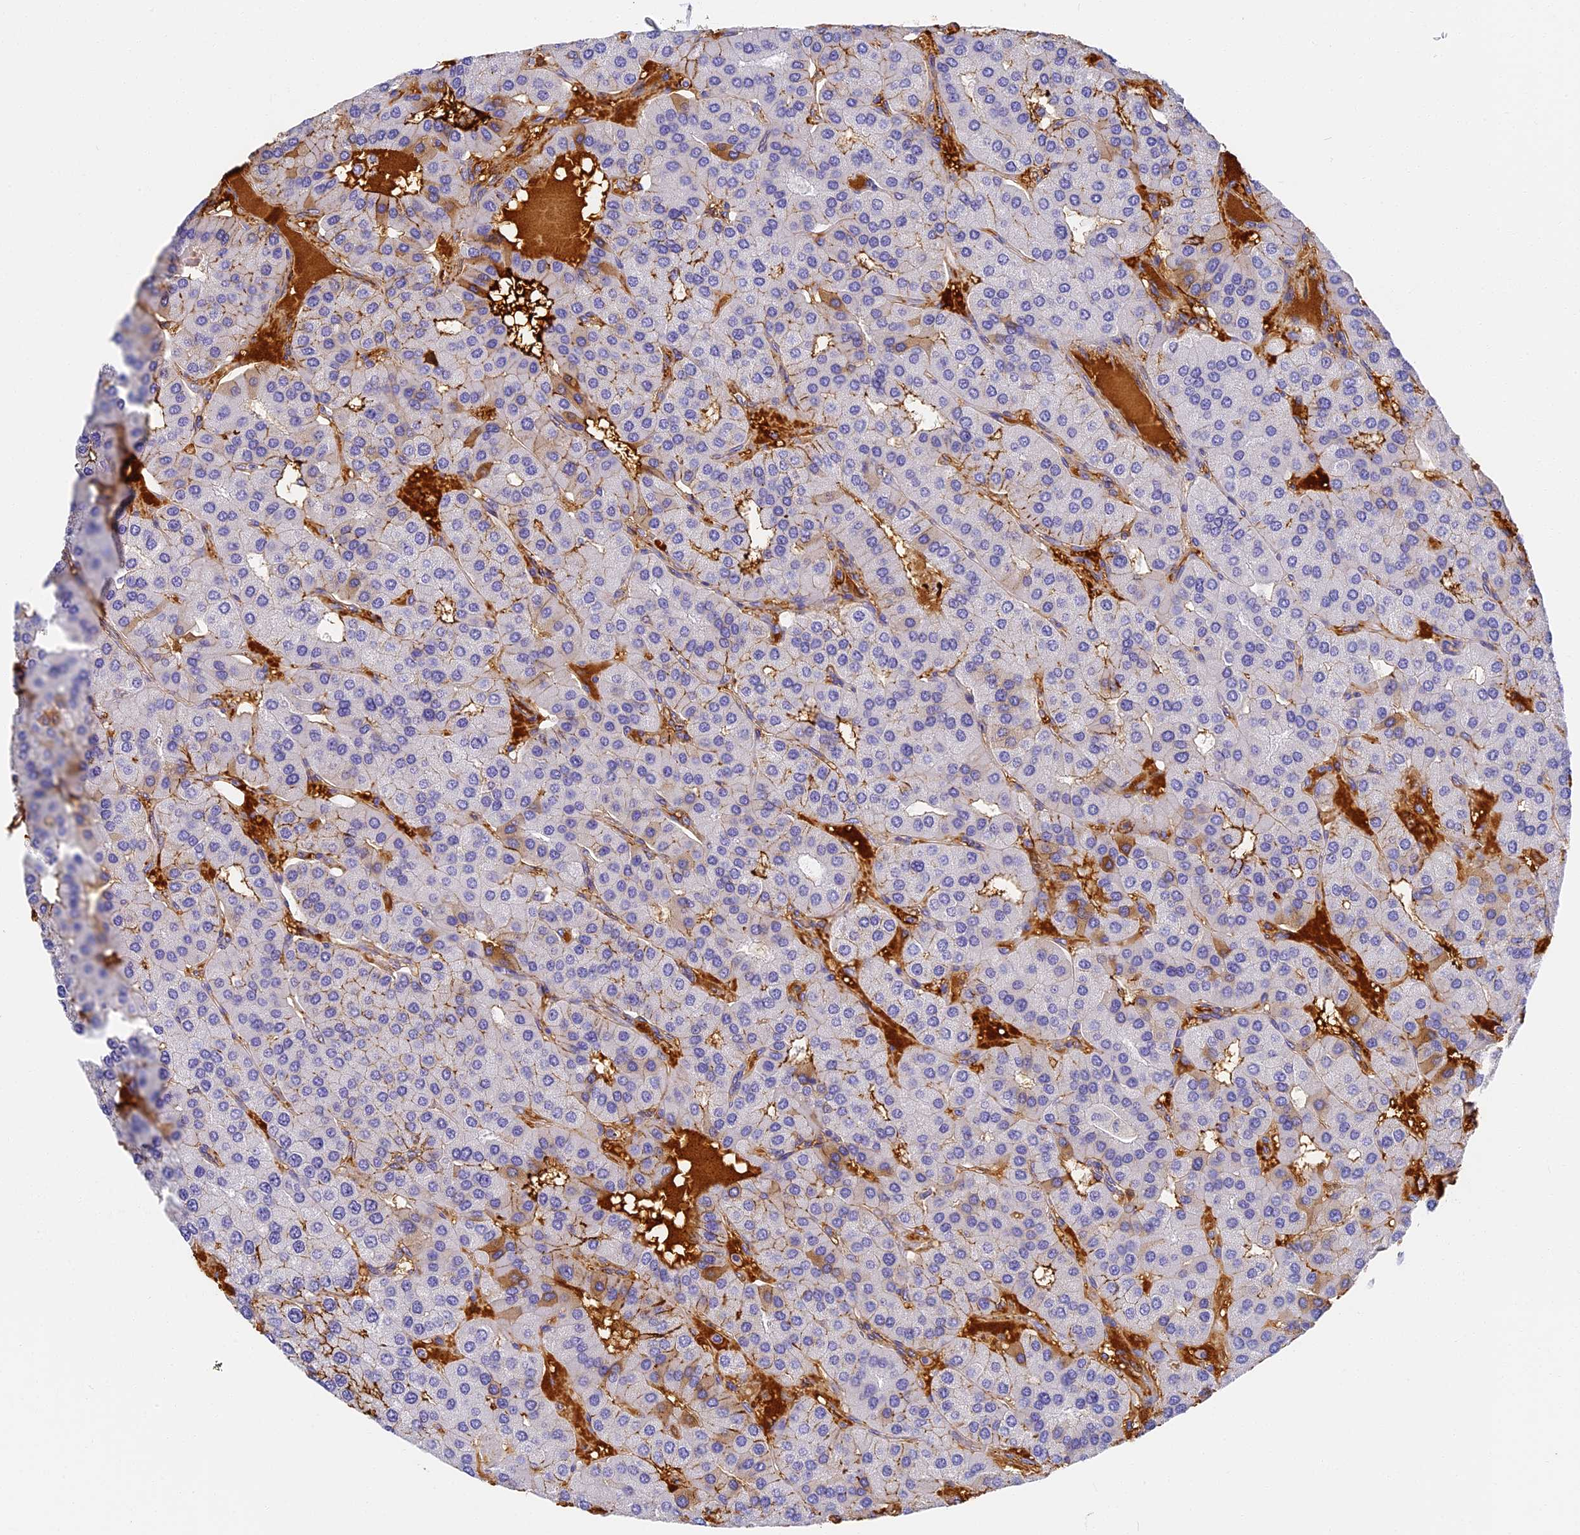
{"staining": {"intensity": "moderate", "quantity": "<25%", "location": "cytoplasmic/membranous"}, "tissue": "parathyroid gland", "cell_type": "Glandular cells", "image_type": "normal", "snomed": [{"axis": "morphology", "description": "Normal tissue, NOS"}, {"axis": "morphology", "description": "Adenoma, NOS"}, {"axis": "topography", "description": "Parathyroid gland"}], "caption": "Parathyroid gland stained with a brown dye demonstrates moderate cytoplasmic/membranous positive staining in approximately <25% of glandular cells.", "gene": "ITIH1", "patient": {"sex": "female", "age": 86}}